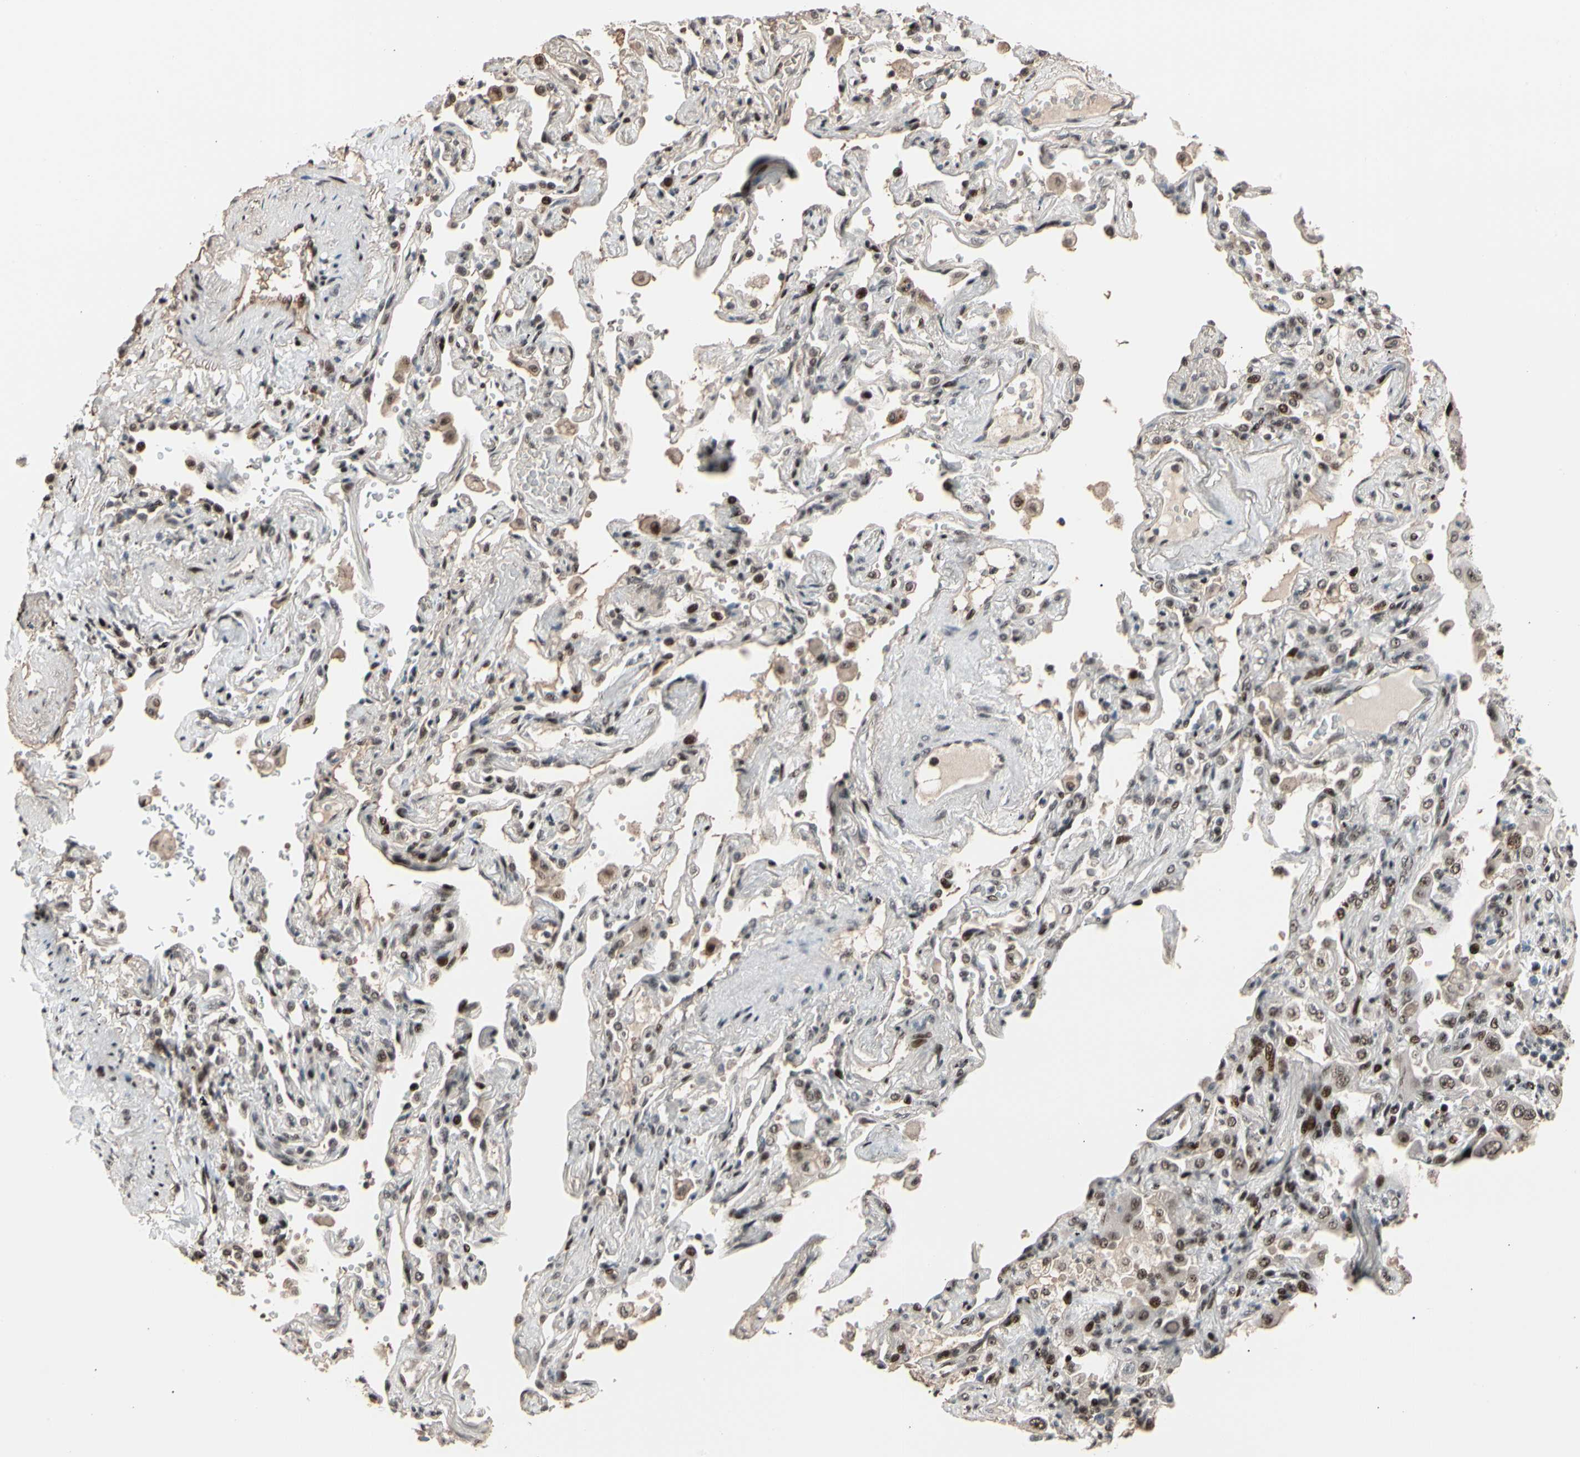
{"staining": {"intensity": "moderate", "quantity": "25%-75%", "location": "nuclear"}, "tissue": "lung cancer", "cell_type": "Tumor cells", "image_type": "cancer", "snomed": [{"axis": "morphology", "description": "Adenocarcinoma, NOS"}, {"axis": "topography", "description": "Lung"}], "caption": "Tumor cells demonstrate moderate nuclear positivity in about 25%-75% of cells in adenocarcinoma (lung).", "gene": "FOXO3", "patient": {"sex": "female", "age": 65}}